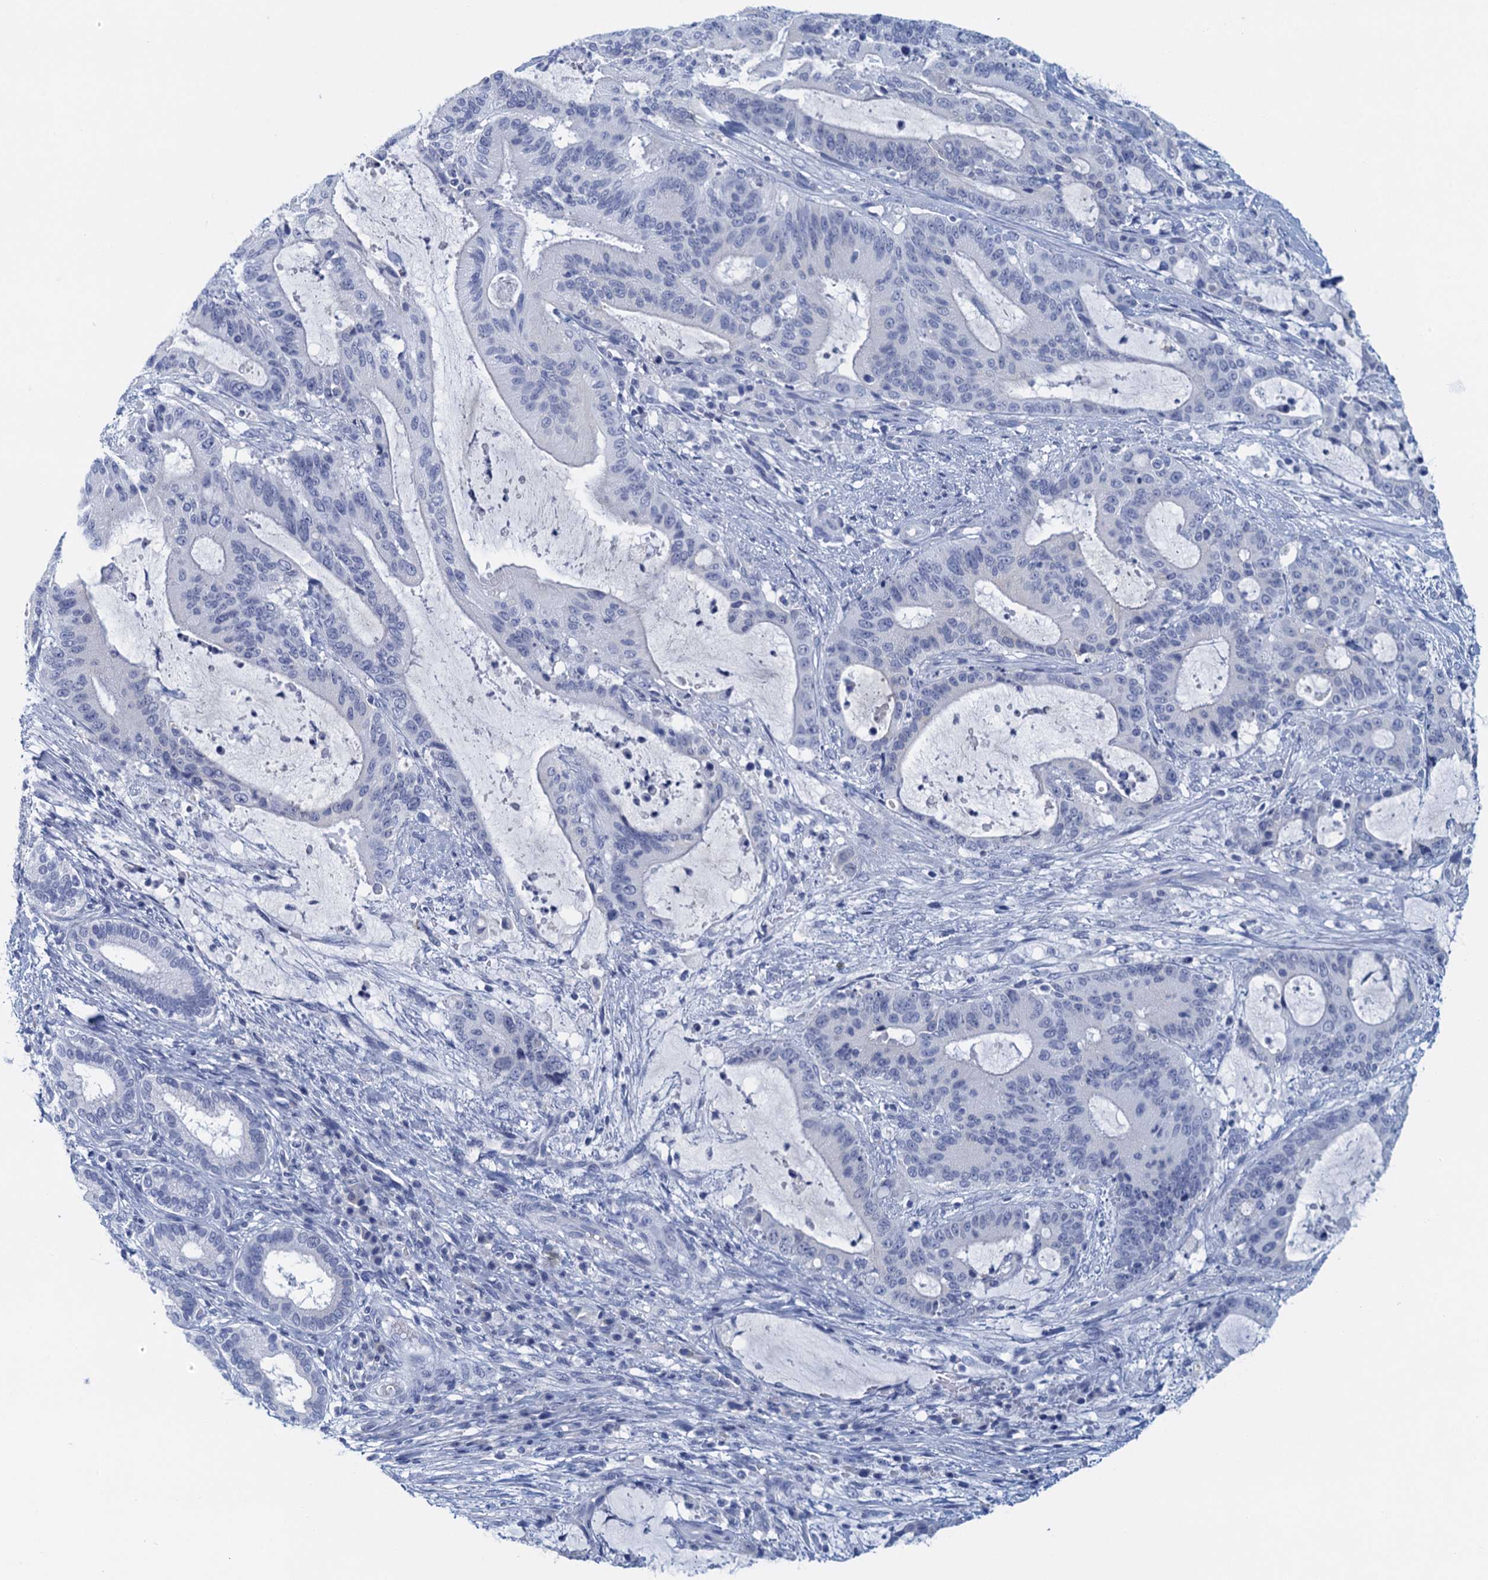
{"staining": {"intensity": "negative", "quantity": "none", "location": "none"}, "tissue": "liver cancer", "cell_type": "Tumor cells", "image_type": "cancer", "snomed": [{"axis": "morphology", "description": "Normal tissue, NOS"}, {"axis": "morphology", "description": "Cholangiocarcinoma"}, {"axis": "topography", "description": "Liver"}, {"axis": "topography", "description": "Peripheral nerve tissue"}], "caption": "High magnification brightfield microscopy of liver cancer stained with DAB (brown) and counterstained with hematoxylin (blue): tumor cells show no significant positivity.", "gene": "CYP51A1", "patient": {"sex": "female", "age": 73}}